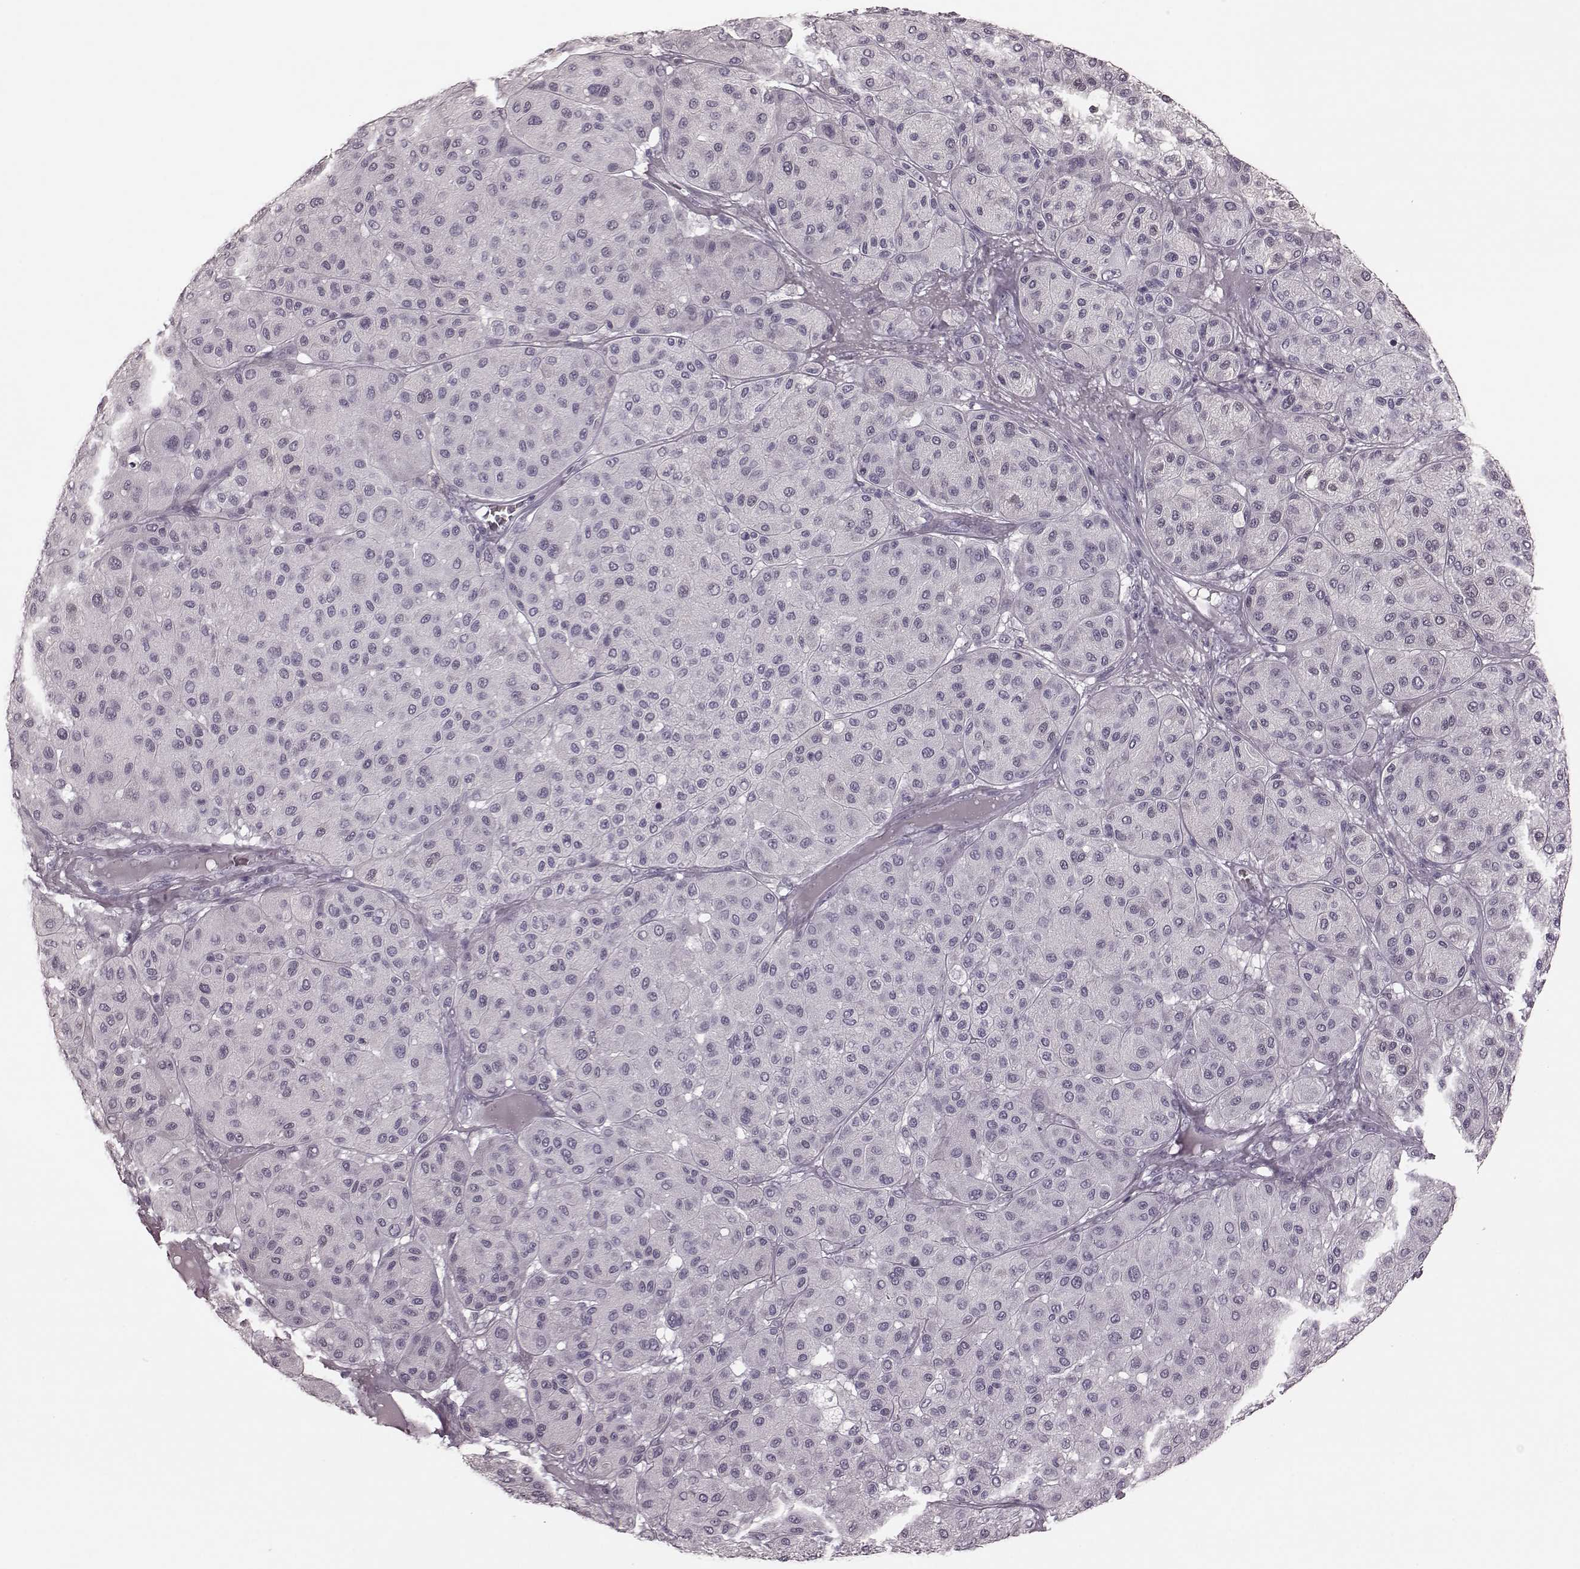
{"staining": {"intensity": "negative", "quantity": "none", "location": "none"}, "tissue": "melanoma", "cell_type": "Tumor cells", "image_type": "cancer", "snomed": [{"axis": "morphology", "description": "Malignant melanoma, Metastatic site"}, {"axis": "topography", "description": "Smooth muscle"}], "caption": "This is an IHC photomicrograph of malignant melanoma (metastatic site). There is no positivity in tumor cells.", "gene": "TRPM1", "patient": {"sex": "male", "age": 41}}